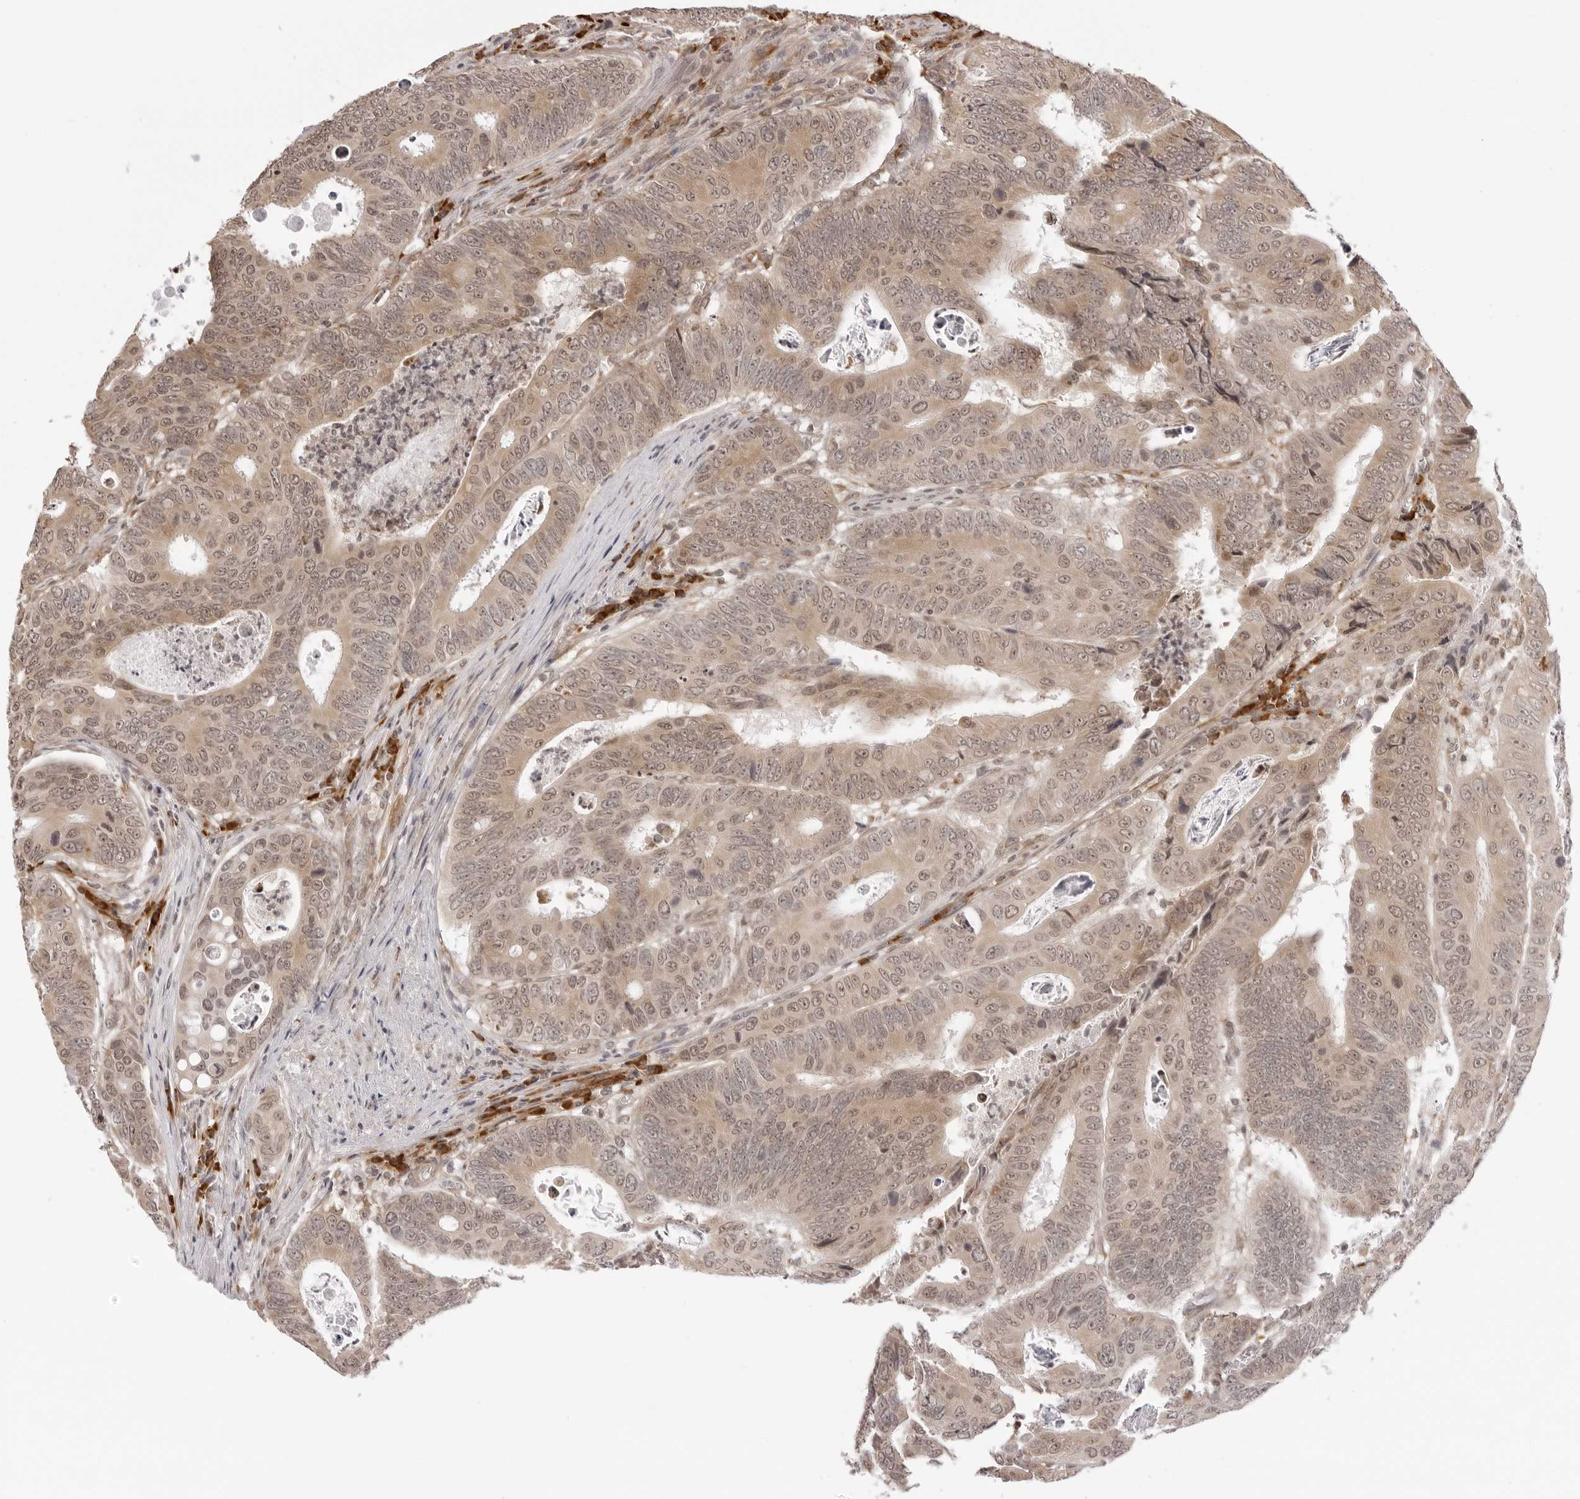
{"staining": {"intensity": "weak", "quantity": ">75%", "location": "cytoplasmic/membranous,nuclear"}, "tissue": "colorectal cancer", "cell_type": "Tumor cells", "image_type": "cancer", "snomed": [{"axis": "morphology", "description": "Adenocarcinoma, NOS"}, {"axis": "topography", "description": "Colon"}], "caption": "The micrograph shows immunohistochemical staining of colorectal cancer. There is weak cytoplasmic/membranous and nuclear expression is present in approximately >75% of tumor cells. The protein is stained brown, and the nuclei are stained in blue (DAB (3,3'-diaminobenzidine) IHC with brightfield microscopy, high magnification).", "gene": "ZC3H11A", "patient": {"sex": "male", "age": 72}}